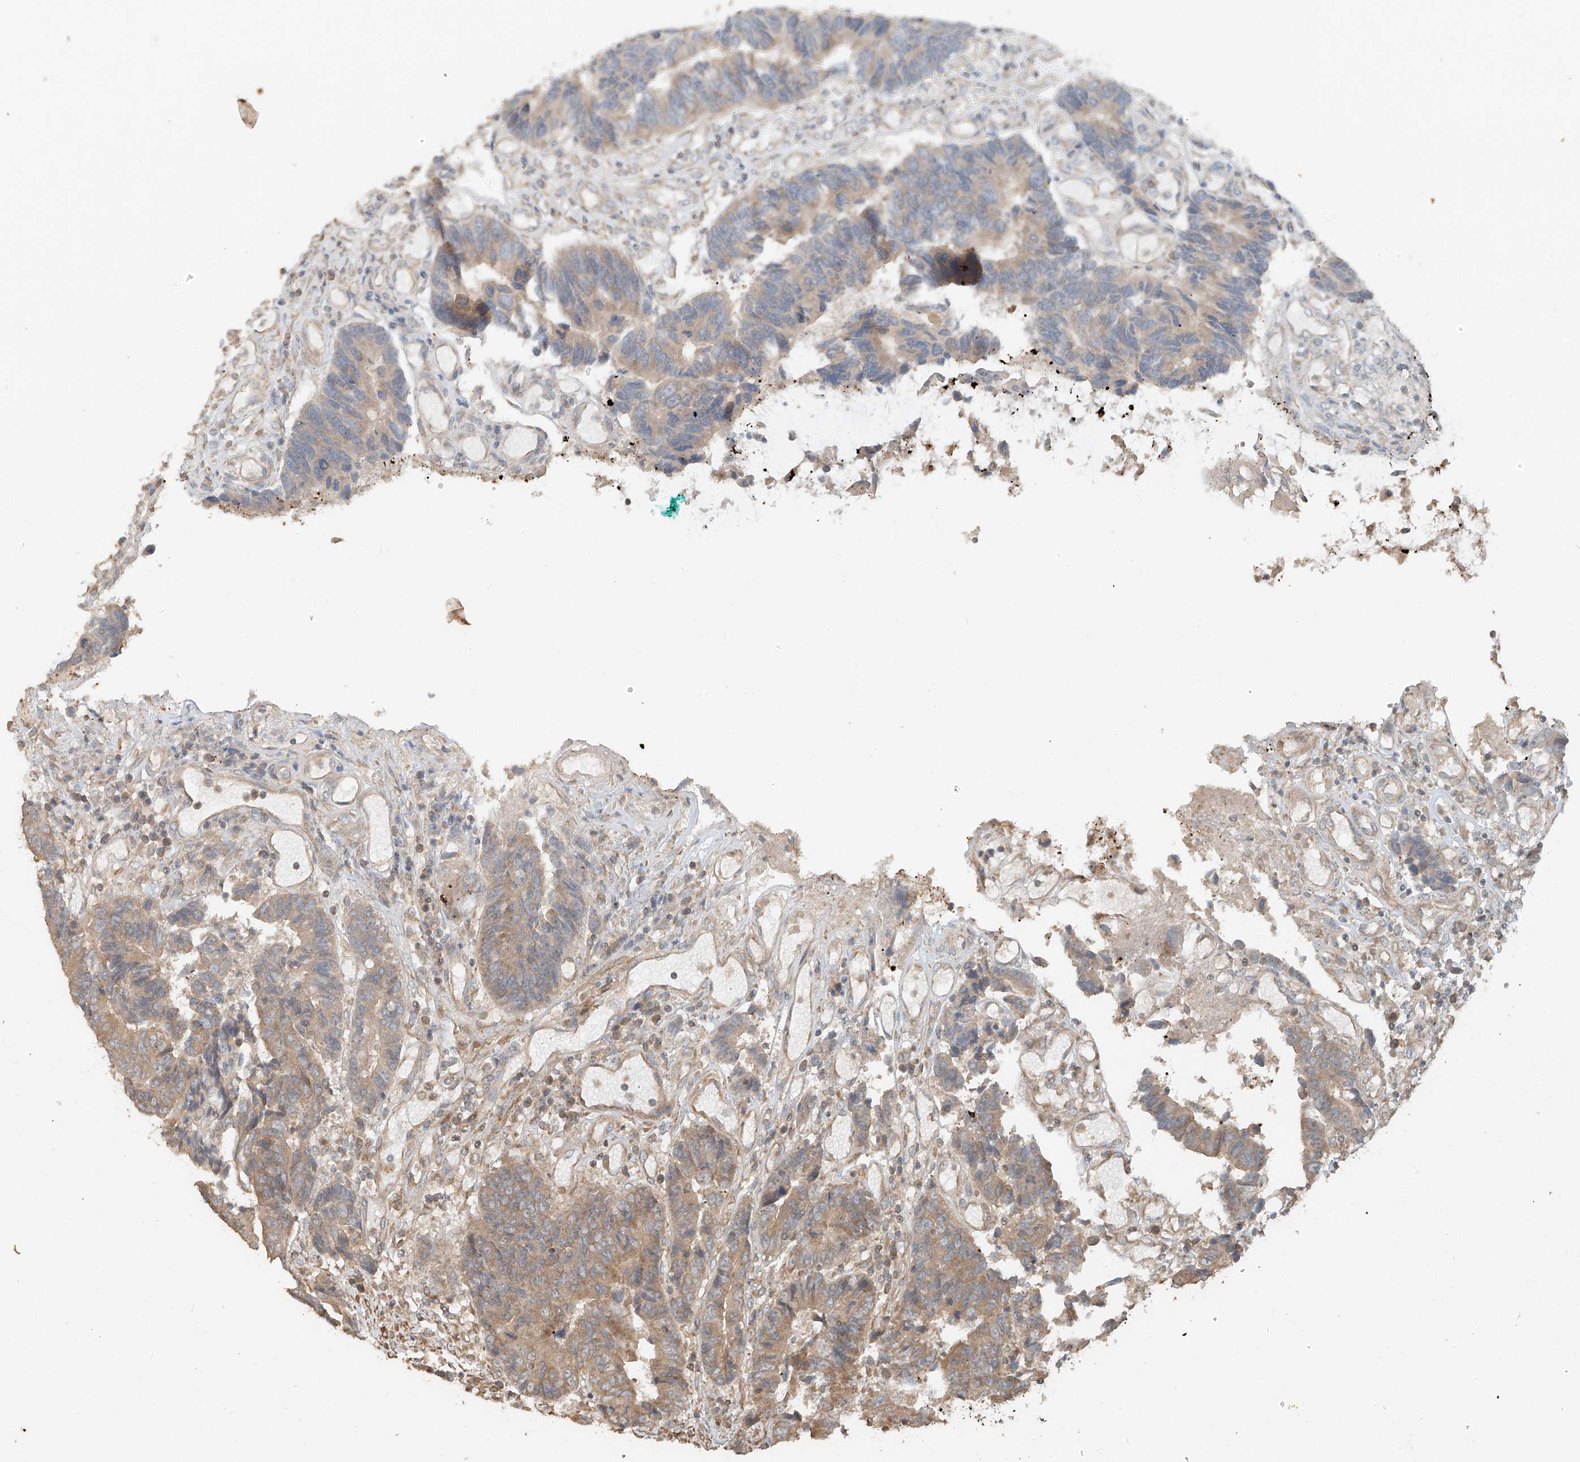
{"staining": {"intensity": "weak", "quantity": ">75%", "location": "cytoplasmic/membranous"}, "tissue": "colorectal cancer", "cell_type": "Tumor cells", "image_type": "cancer", "snomed": [{"axis": "morphology", "description": "Adenocarcinoma, NOS"}, {"axis": "topography", "description": "Rectum"}], "caption": "Adenocarcinoma (colorectal) stained with immunohistochemistry (IHC) shows weak cytoplasmic/membranous staining in approximately >75% of tumor cells. The protein of interest is shown in brown color, while the nuclei are stained blue.", "gene": "ANKZF1", "patient": {"sex": "male", "age": 84}}